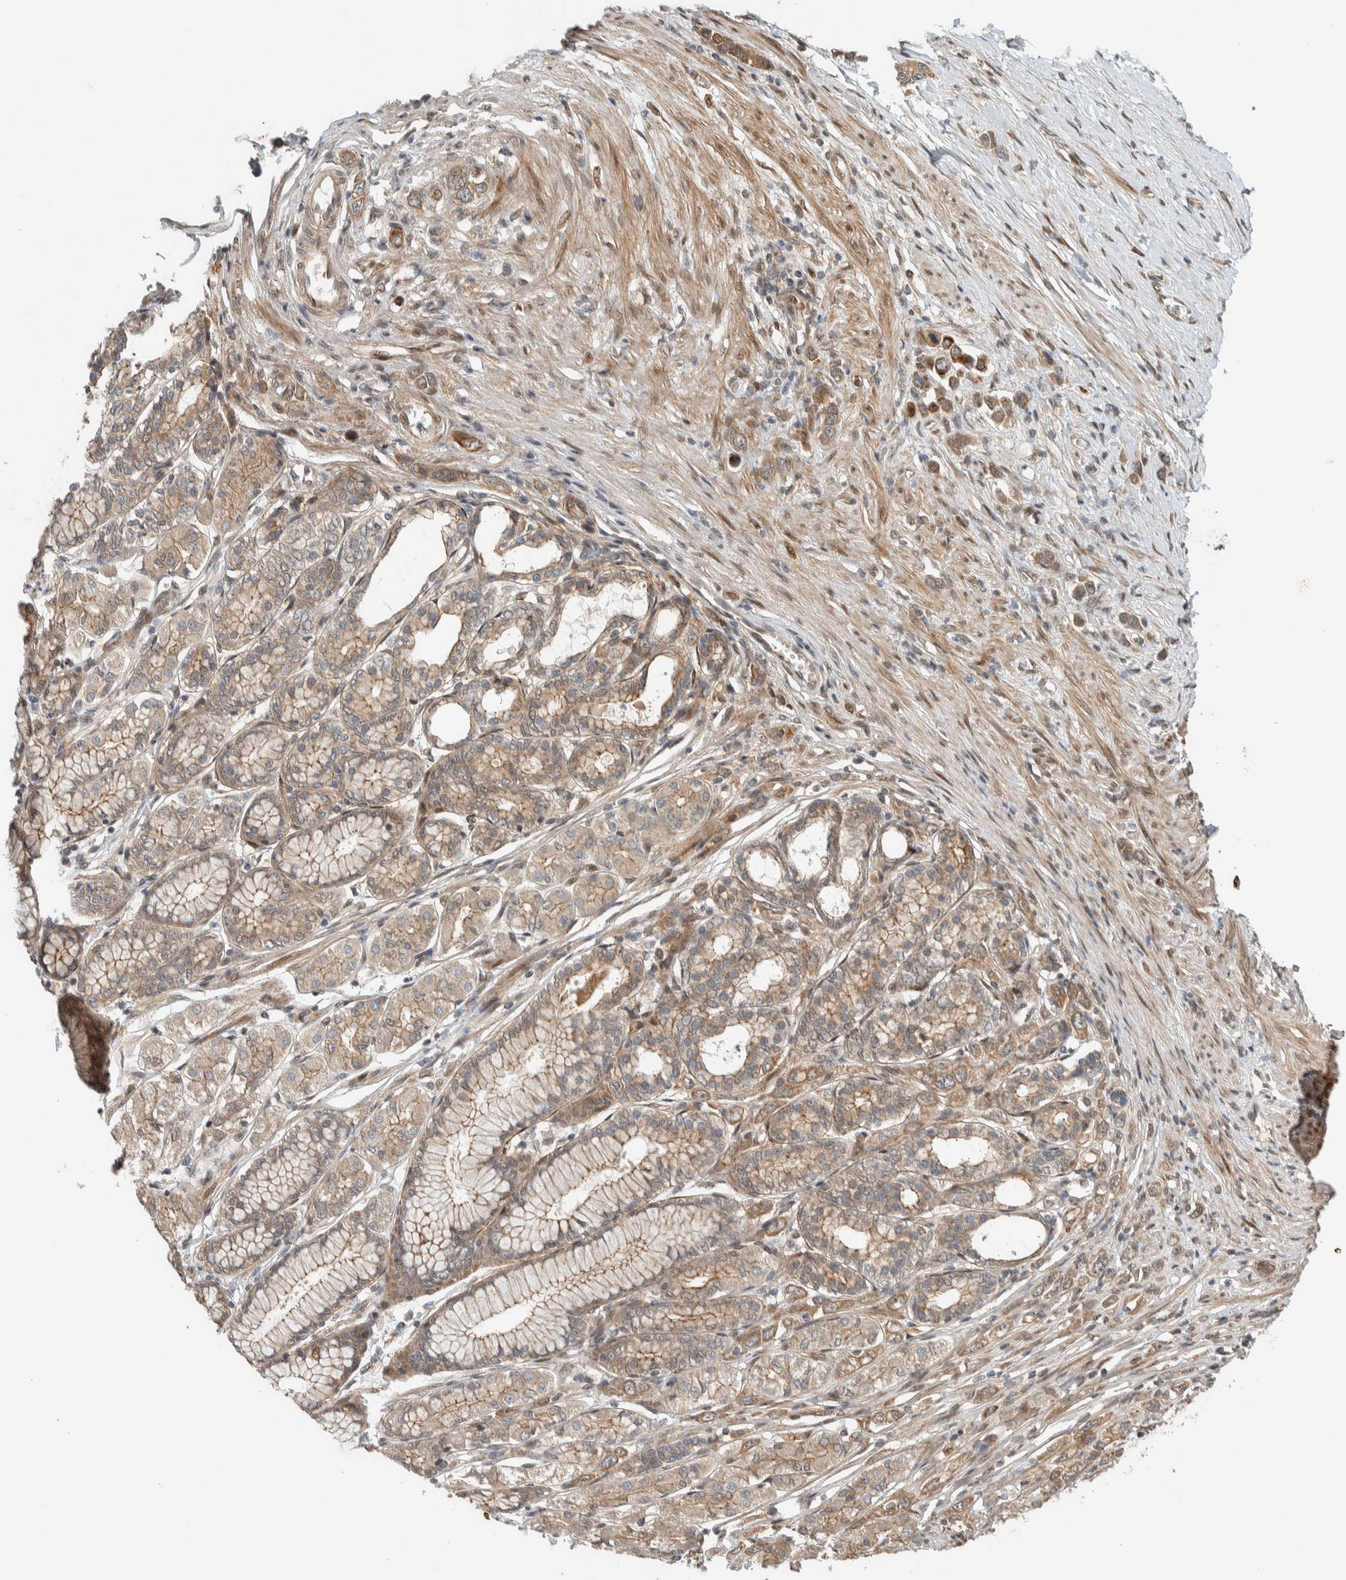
{"staining": {"intensity": "strong", "quantity": ">75%", "location": "cytoplasmic/membranous"}, "tissue": "stomach cancer", "cell_type": "Tumor cells", "image_type": "cancer", "snomed": [{"axis": "morphology", "description": "Adenocarcinoma, NOS"}, {"axis": "topography", "description": "Stomach"}], "caption": "A micrograph of human stomach adenocarcinoma stained for a protein shows strong cytoplasmic/membranous brown staining in tumor cells.", "gene": "STXBP4", "patient": {"sex": "female", "age": 65}}